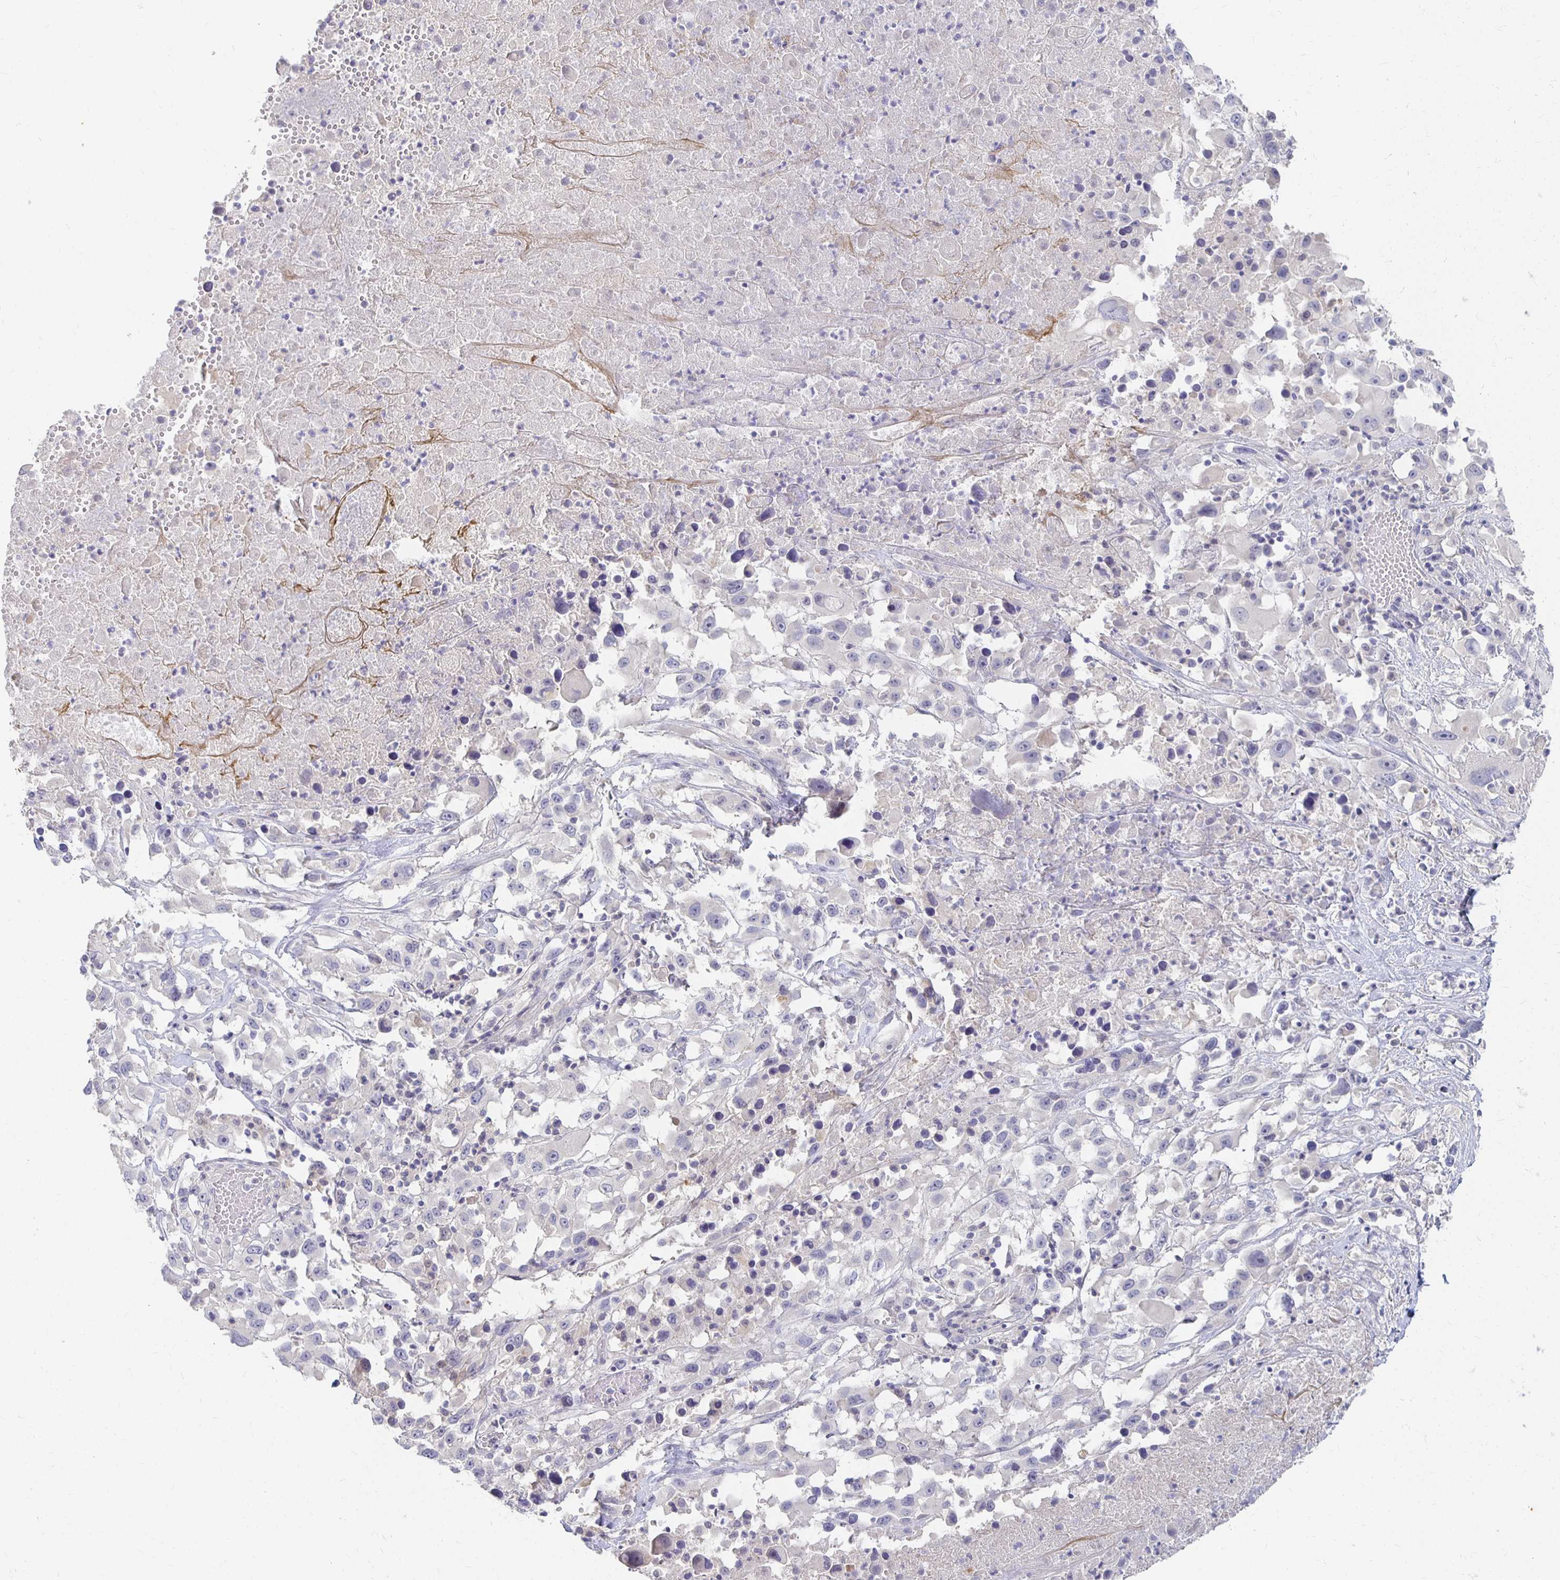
{"staining": {"intensity": "negative", "quantity": "none", "location": "none"}, "tissue": "melanoma", "cell_type": "Tumor cells", "image_type": "cancer", "snomed": [{"axis": "morphology", "description": "Malignant melanoma, Metastatic site"}, {"axis": "topography", "description": "Soft tissue"}], "caption": "A histopathology image of malignant melanoma (metastatic site) stained for a protein reveals no brown staining in tumor cells.", "gene": "FKRP", "patient": {"sex": "male", "age": 50}}